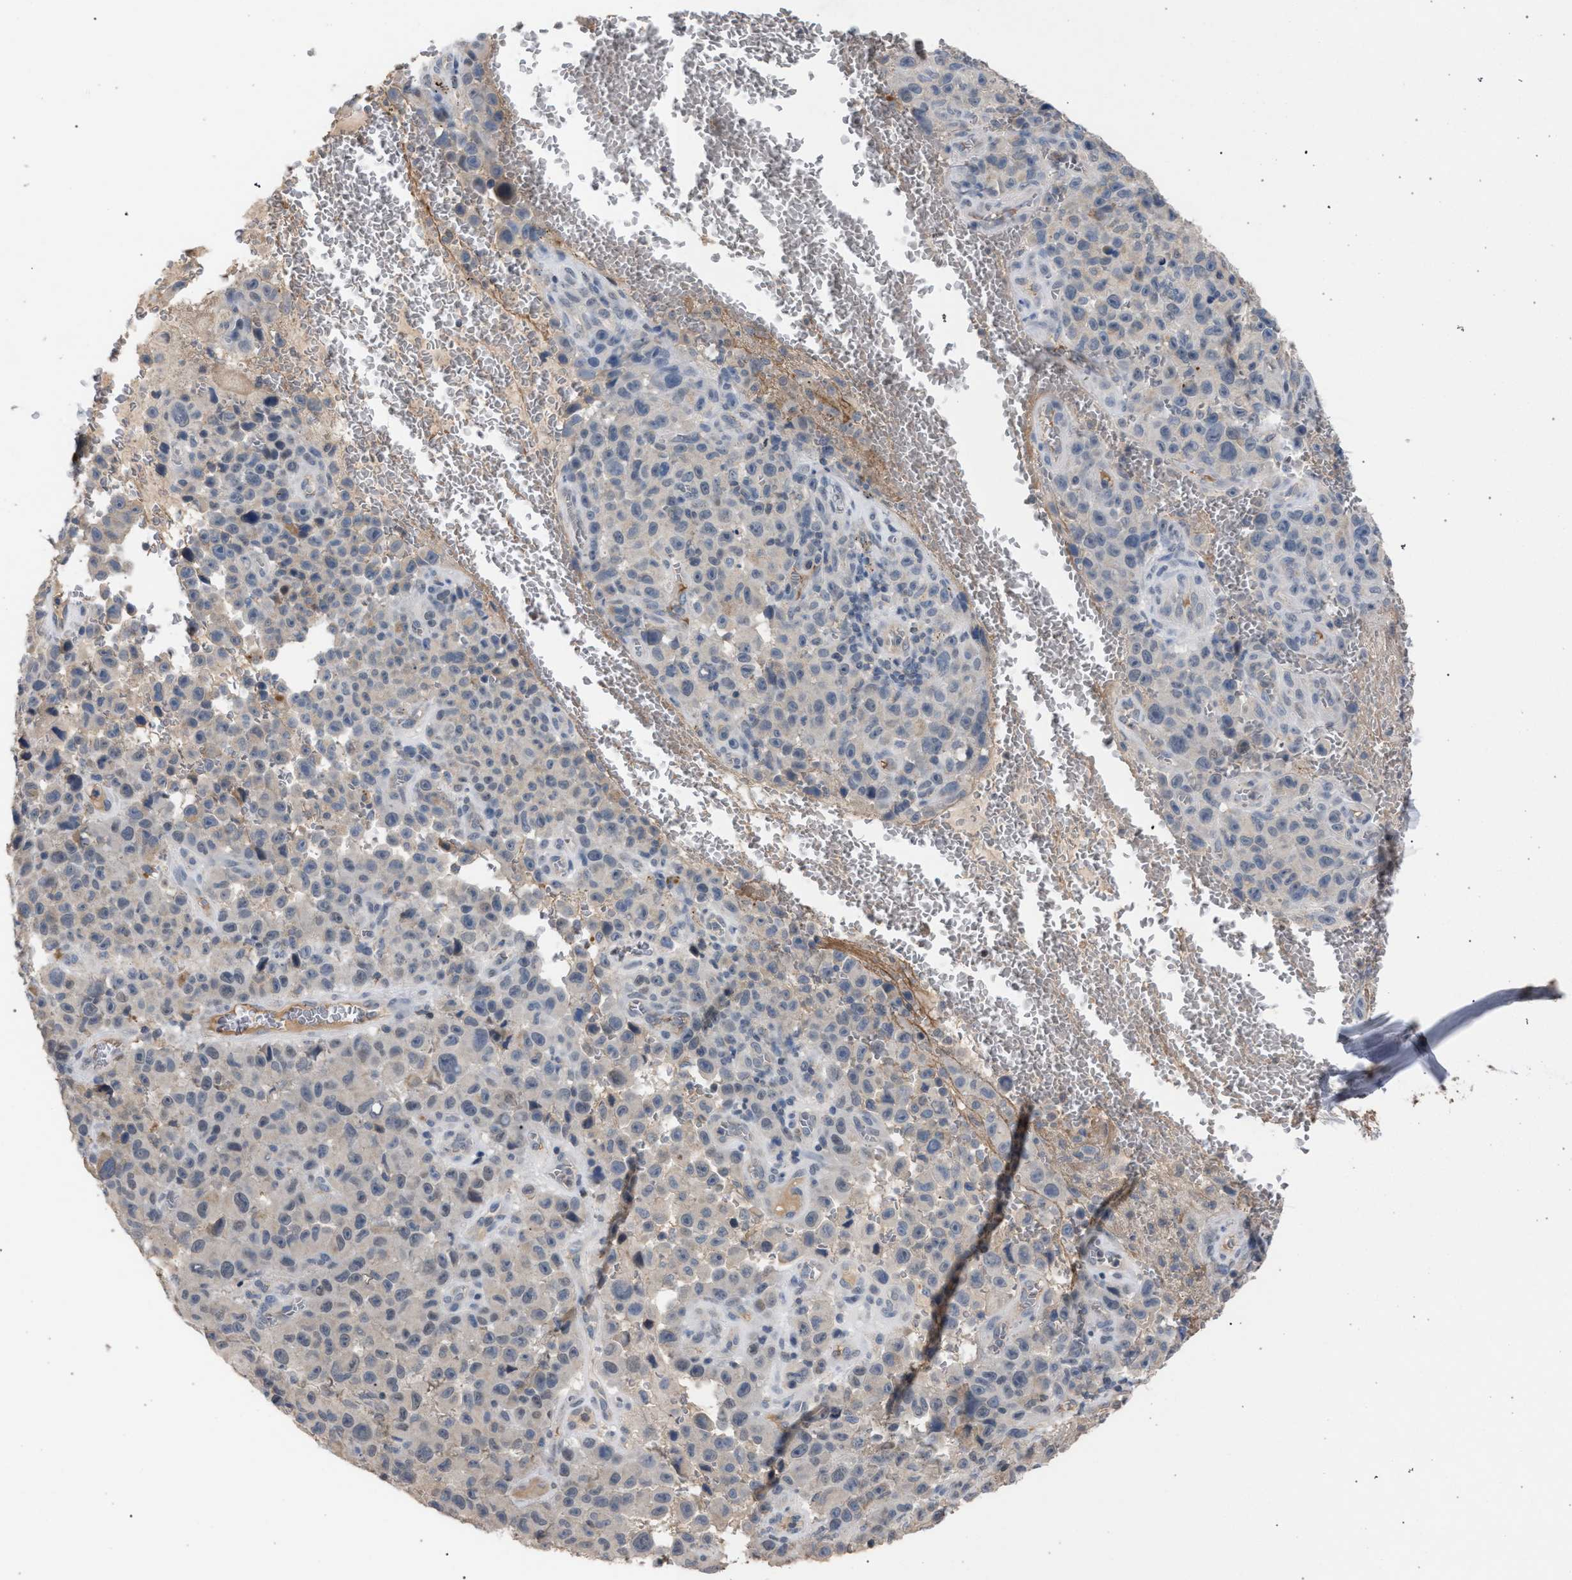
{"staining": {"intensity": "negative", "quantity": "none", "location": "none"}, "tissue": "melanoma", "cell_type": "Tumor cells", "image_type": "cancer", "snomed": [{"axis": "morphology", "description": "Malignant melanoma, NOS"}, {"axis": "topography", "description": "Skin"}], "caption": "High magnification brightfield microscopy of melanoma stained with DAB (3,3'-diaminobenzidine) (brown) and counterstained with hematoxylin (blue): tumor cells show no significant positivity. The staining was performed using DAB (3,3'-diaminobenzidine) to visualize the protein expression in brown, while the nuclei were stained in blue with hematoxylin (Magnification: 20x).", "gene": "TECPR1", "patient": {"sex": "female", "age": 82}}